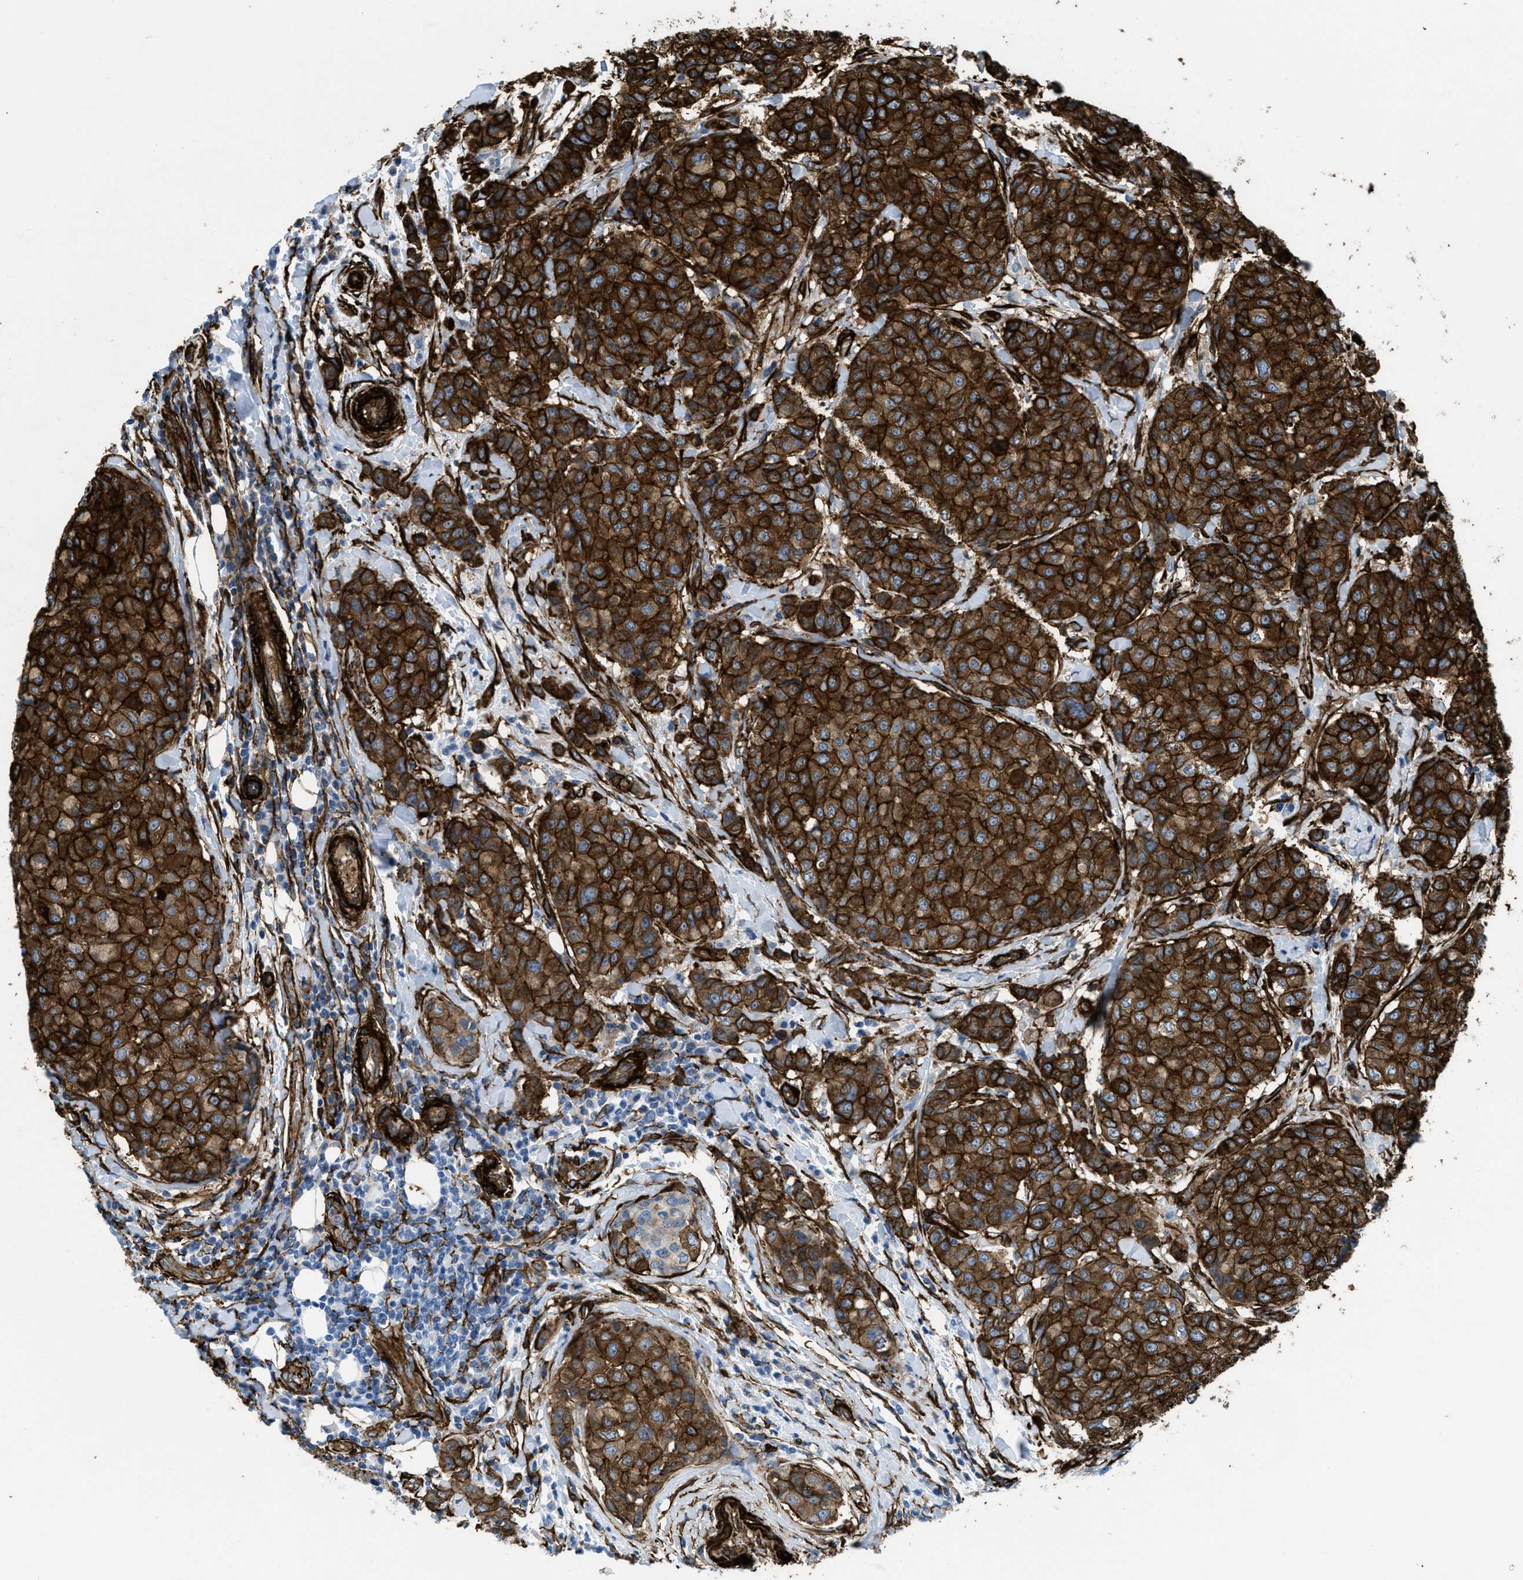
{"staining": {"intensity": "strong", "quantity": ">75%", "location": "cytoplasmic/membranous"}, "tissue": "breast cancer", "cell_type": "Tumor cells", "image_type": "cancer", "snomed": [{"axis": "morphology", "description": "Duct carcinoma"}, {"axis": "topography", "description": "Breast"}], "caption": "Brown immunohistochemical staining in human breast cancer shows strong cytoplasmic/membranous staining in approximately >75% of tumor cells.", "gene": "CALD1", "patient": {"sex": "female", "age": 27}}